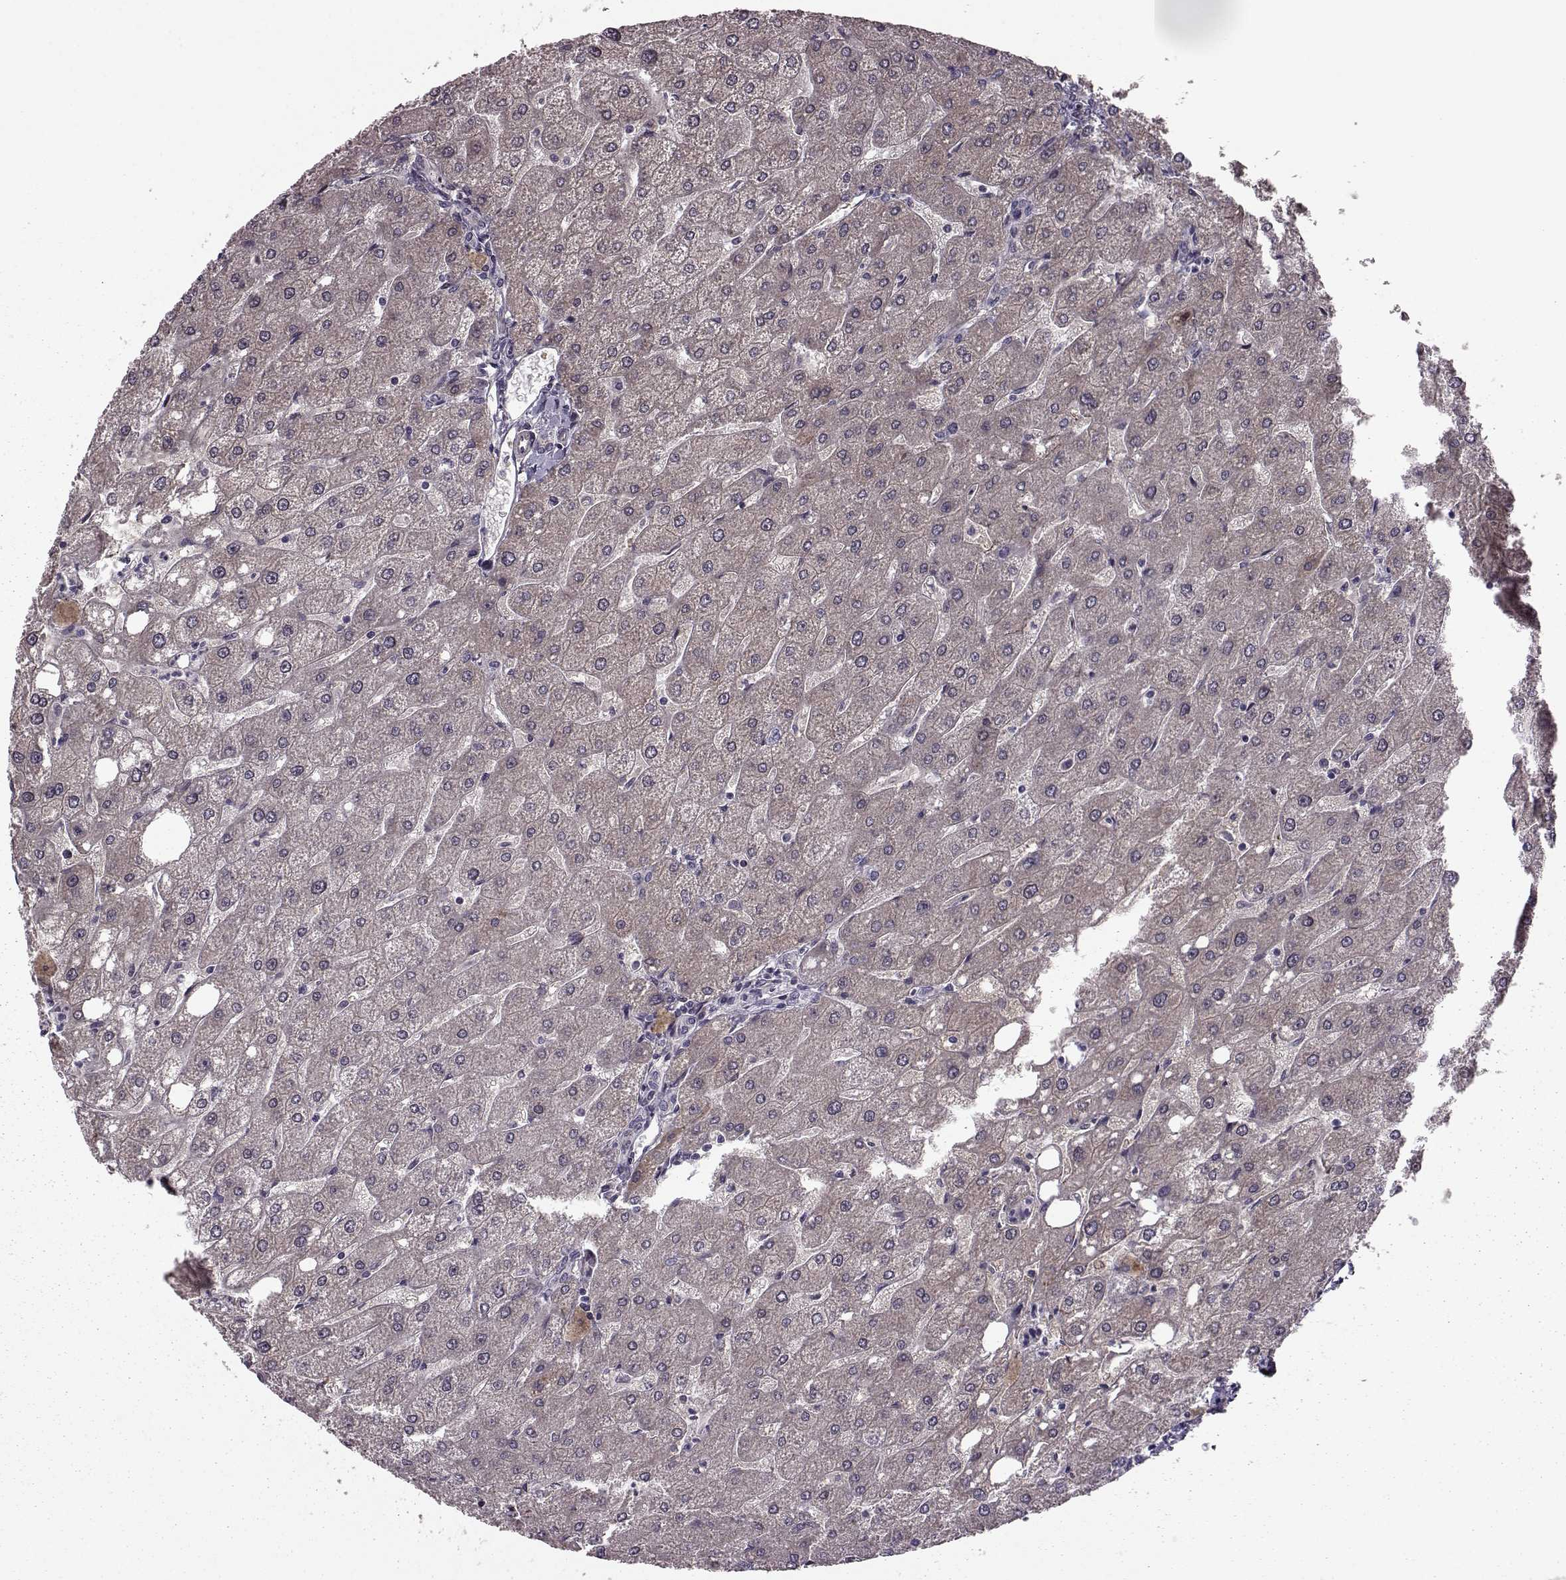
{"staining": {"intensity": "negative", "quantity": "none", "location": "none"}, "tissue": "liver", "cell_type": "Cholangiocytes", "image_type": "normal", "snomed": [{"axis": "morphology", "description": "Normal tissue, NOS"}, {"axis": "topography", "description": "Liver"}], "caption": "Micrograph shows no significant protein positivity in cholangiocytes of normal liver.", "gene": "SYNPO", "patient": {"sex": "male", "age": 67}}